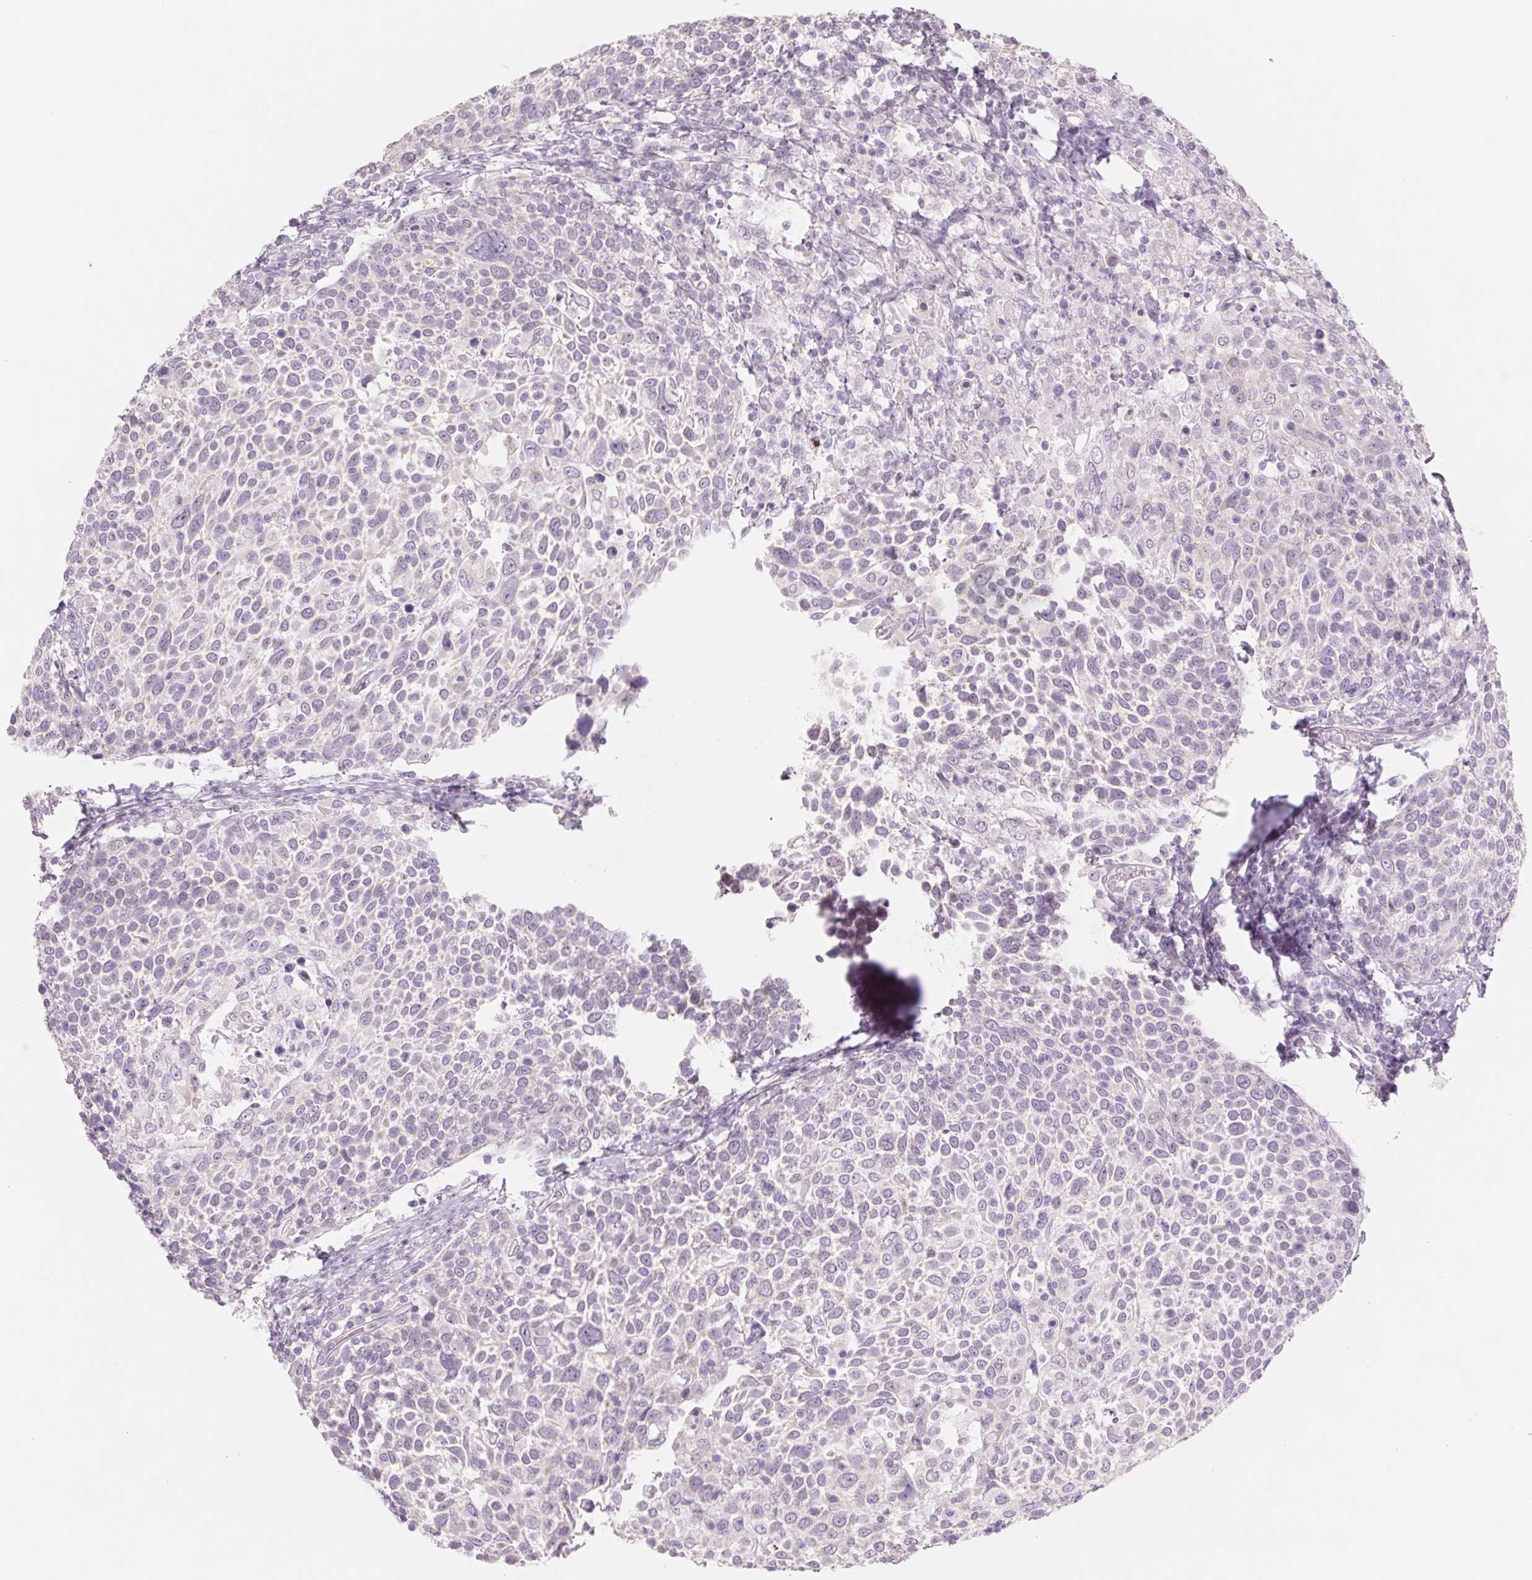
{"staining": {"intensity": "negative", "quantity": "none", "location": "none"}, "tissue": "cervical cancer", "cell_type": "Tumor cells", "image_type": "cancer", "snomed": [{"axis": "morphology", "description": "Squamous cell carcinoma, NOS"}, {"axis": "topography", "description": "Cervix"}], "caption": "Tumor cells are negative for brown protein staining in cervical cancer (squamous cell carcinoma).", "gene": "POU1F1", "patient": {"sex": "female", "age": 61}}